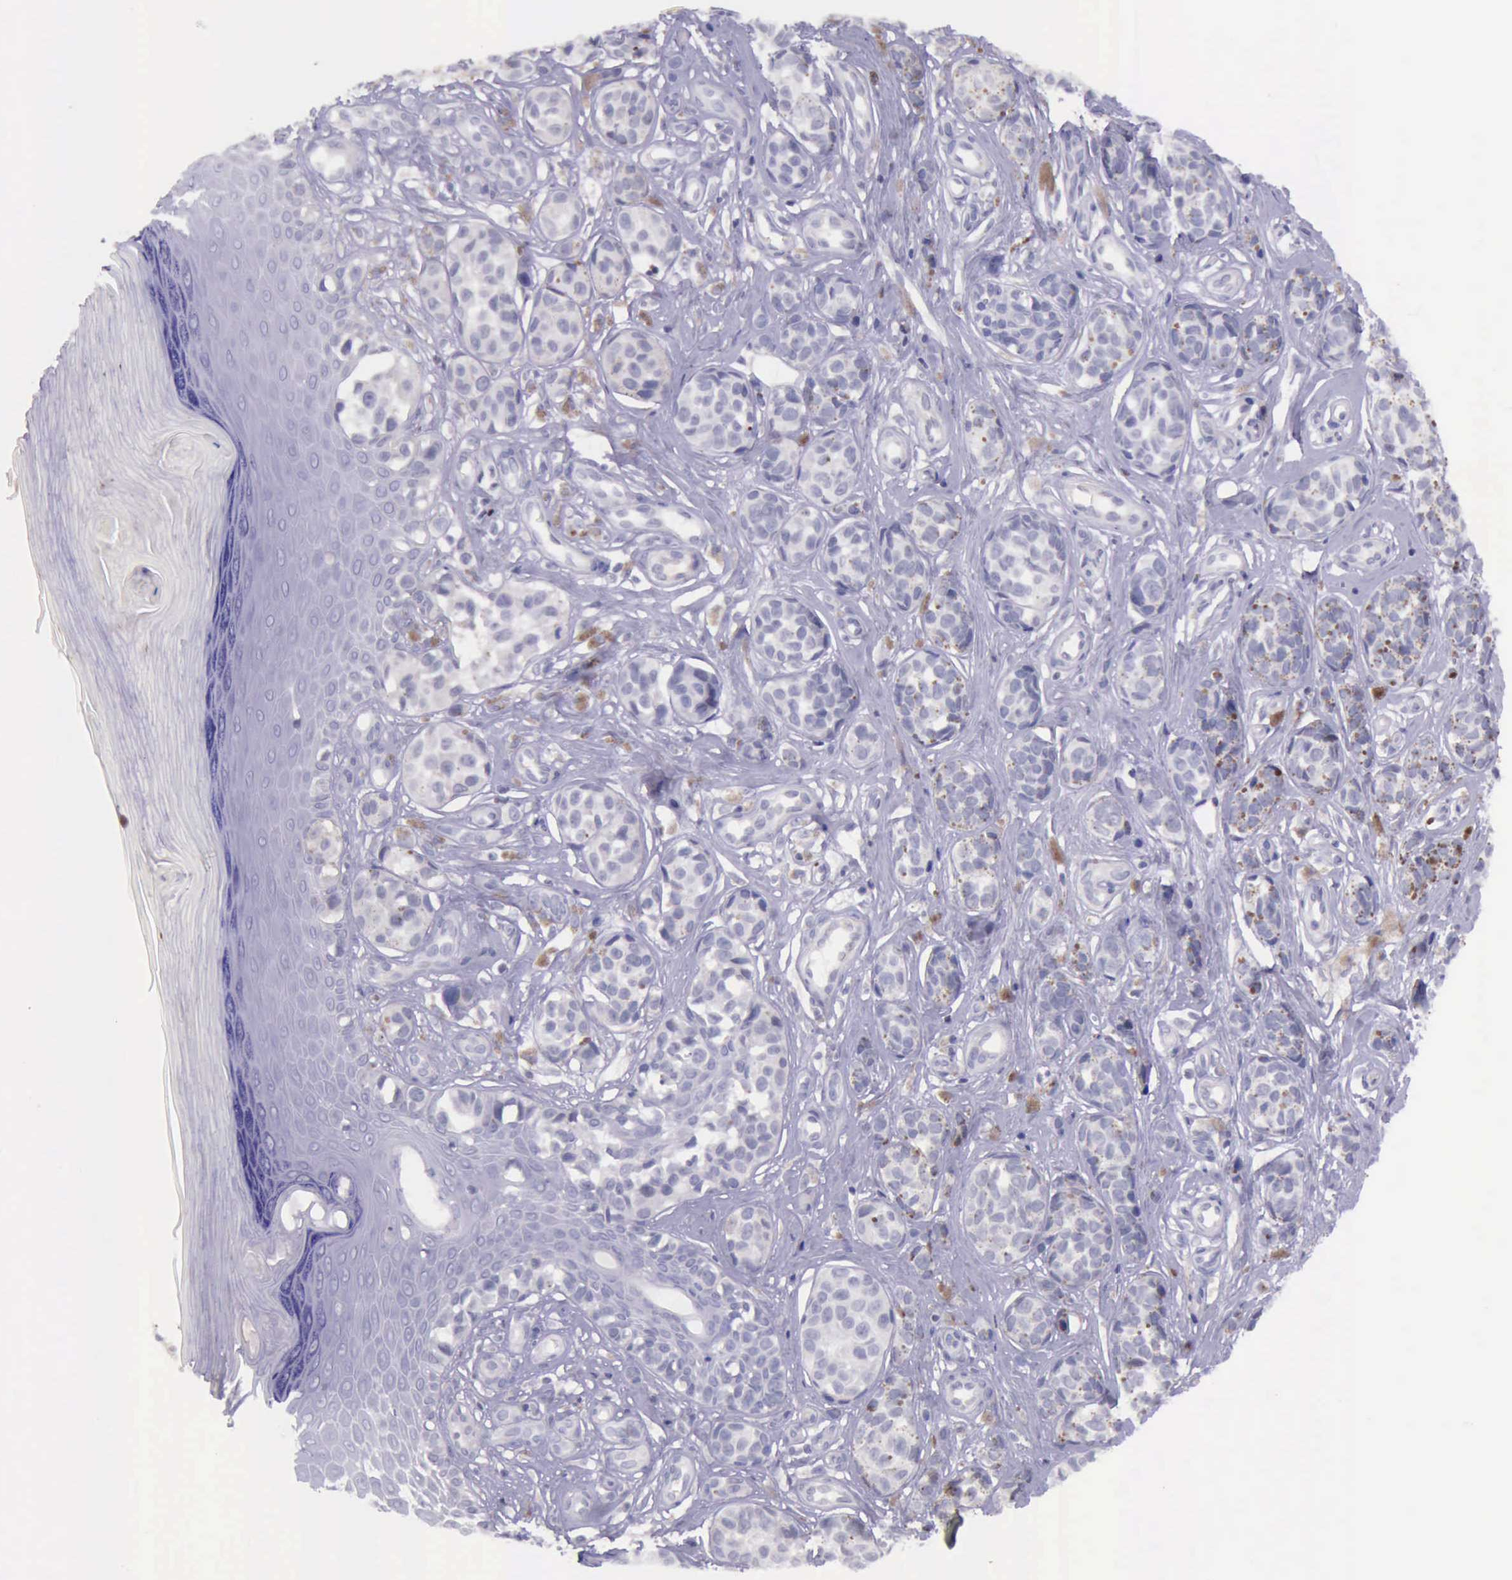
{"staining": {"intensity": "moderate", "quantity": "<25%", "location": "nuclear"}, "tissue": "melanoma", "cell_type": "Tumor cells", "image_type": "cancer", "snomed": [{"axis": "morphology", "description": "Malignant melanoma, NOS"}, {"axis": "topography", "description": "Skin"}], "caption": "Human malignant melanoma stained for a protein (brown) exhibits moderate nuclear positive staining in about <25% of tumor cells.", "gene": "PARP1", "patient": {"sex": "male", "age": 79}}